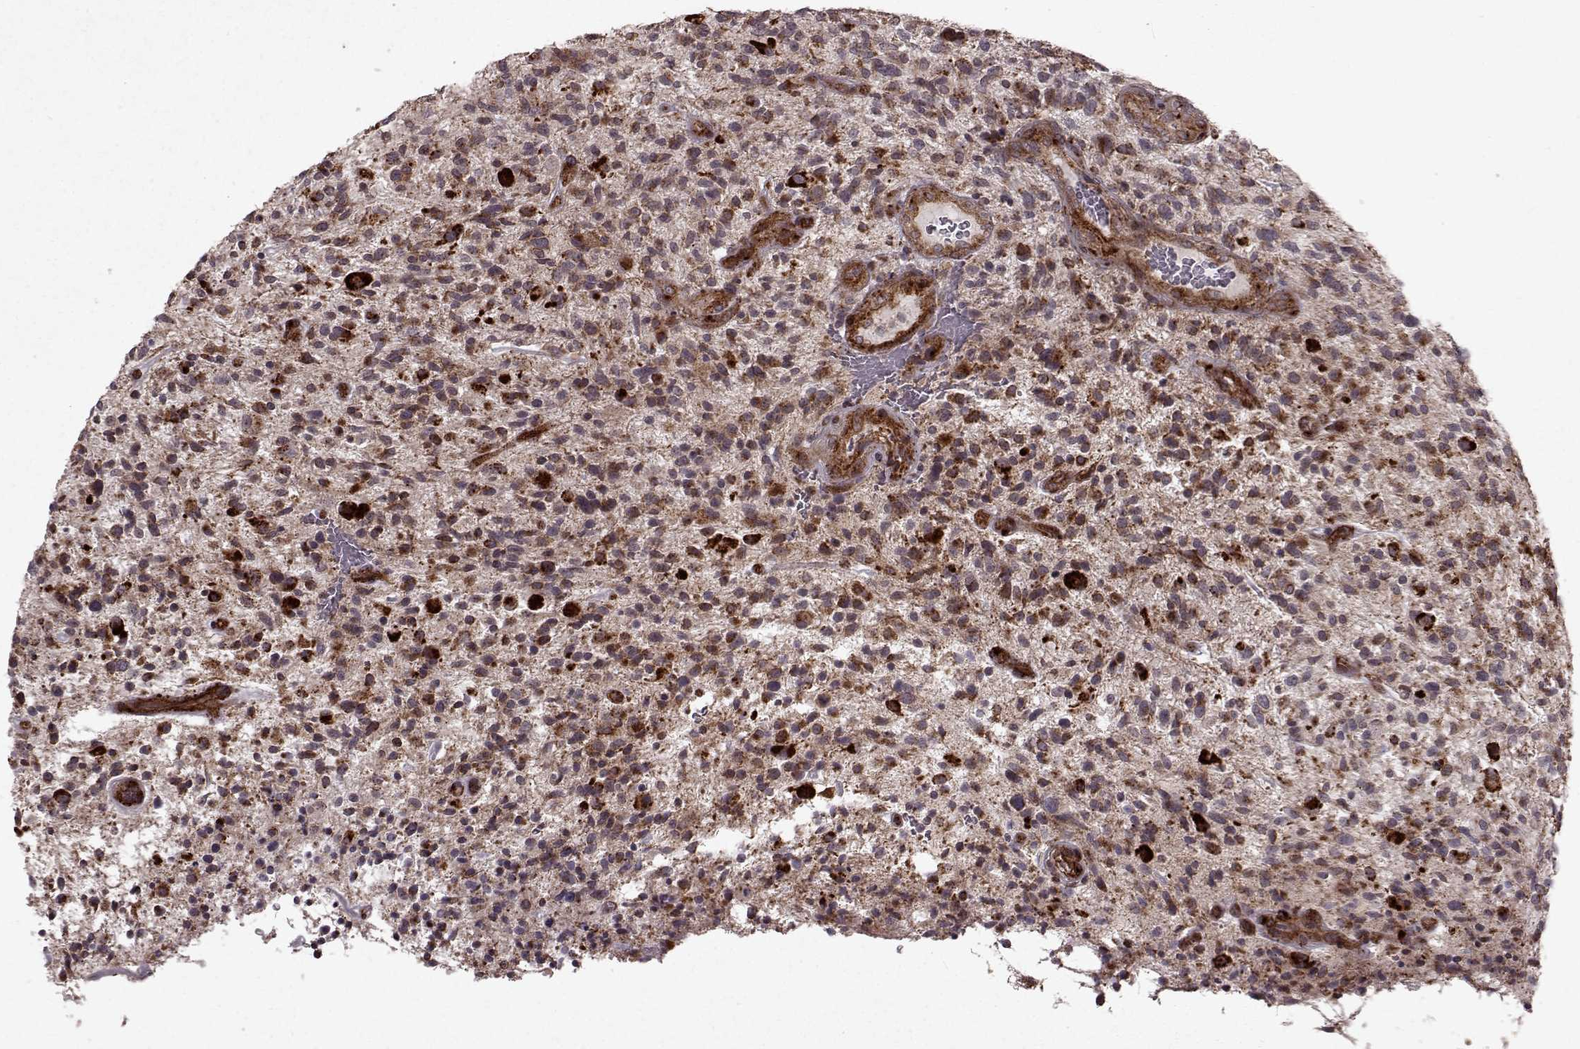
{"staining": {"intensity": "moderate", "quantity": "<25%", "location": "cytoplasmic/membranous"}, "tissue": "glioma", "cell_type": "Tumor cells", "image_type": "cancer", "snomed": [{"axis": "morphology", "description": "Glioma, malignant, High grade"}, {"axis": "topography", "description": "Brain"}], "caption": "Immunohistochemical staining of human glioma displays low levels of moderate cytoplasmic/membranous protein positivity in approximately <25% of tumor cells.", "gene": "FXN", "patient": {"sex": "male", "age": 47}}